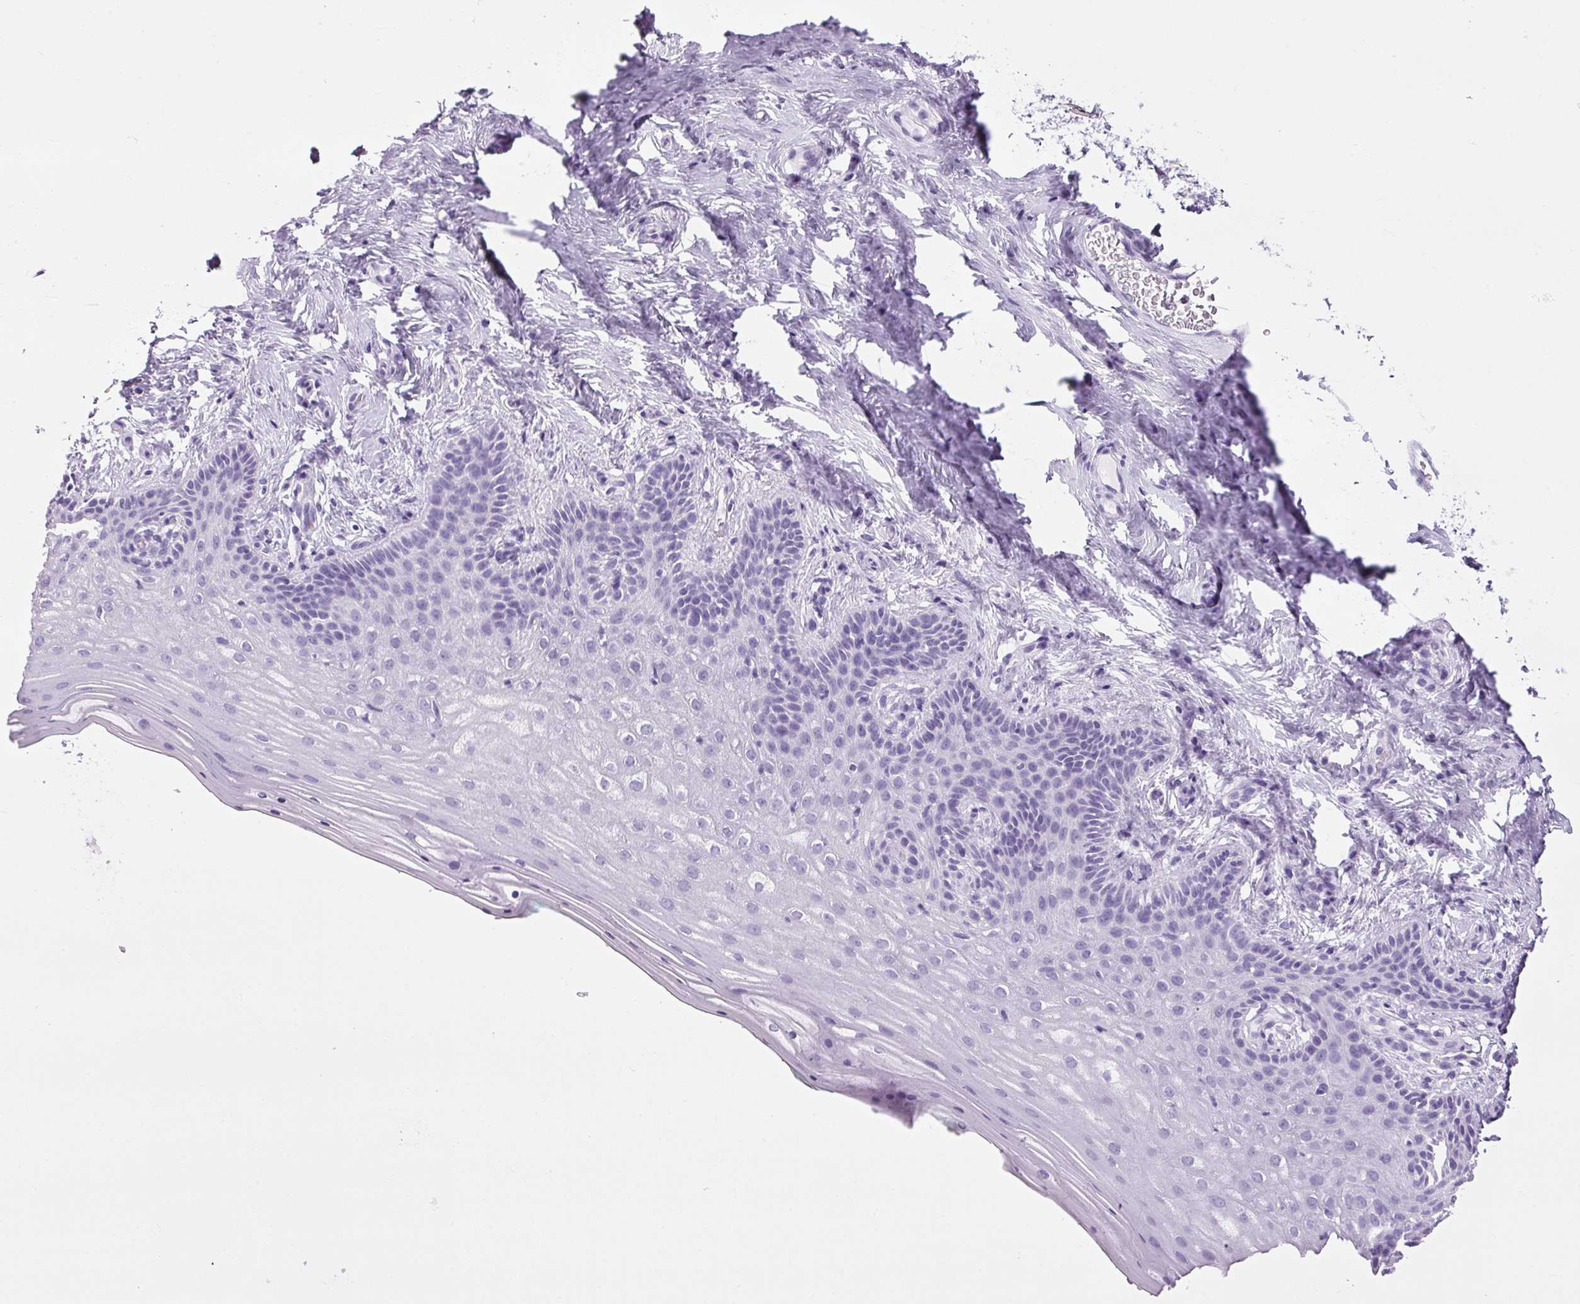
{"staining": {"intensity": "negative", "quantity": "none", "location": "none"}, "tissue": "vagina", "cell_type": "Squamous epithelial cells", "image_type": "normal", "snomed": [{"axis": "morphology", "description": "Normal tissue, NOS"}, {"axis": "topography", "description": "Vagina"}], "caption": "Vagina stained for a protein using IHC displays no positivity squamous epithelial cells.", "gene": "PPP1R1A", "patient": {"sex": "female", "age": 45}}